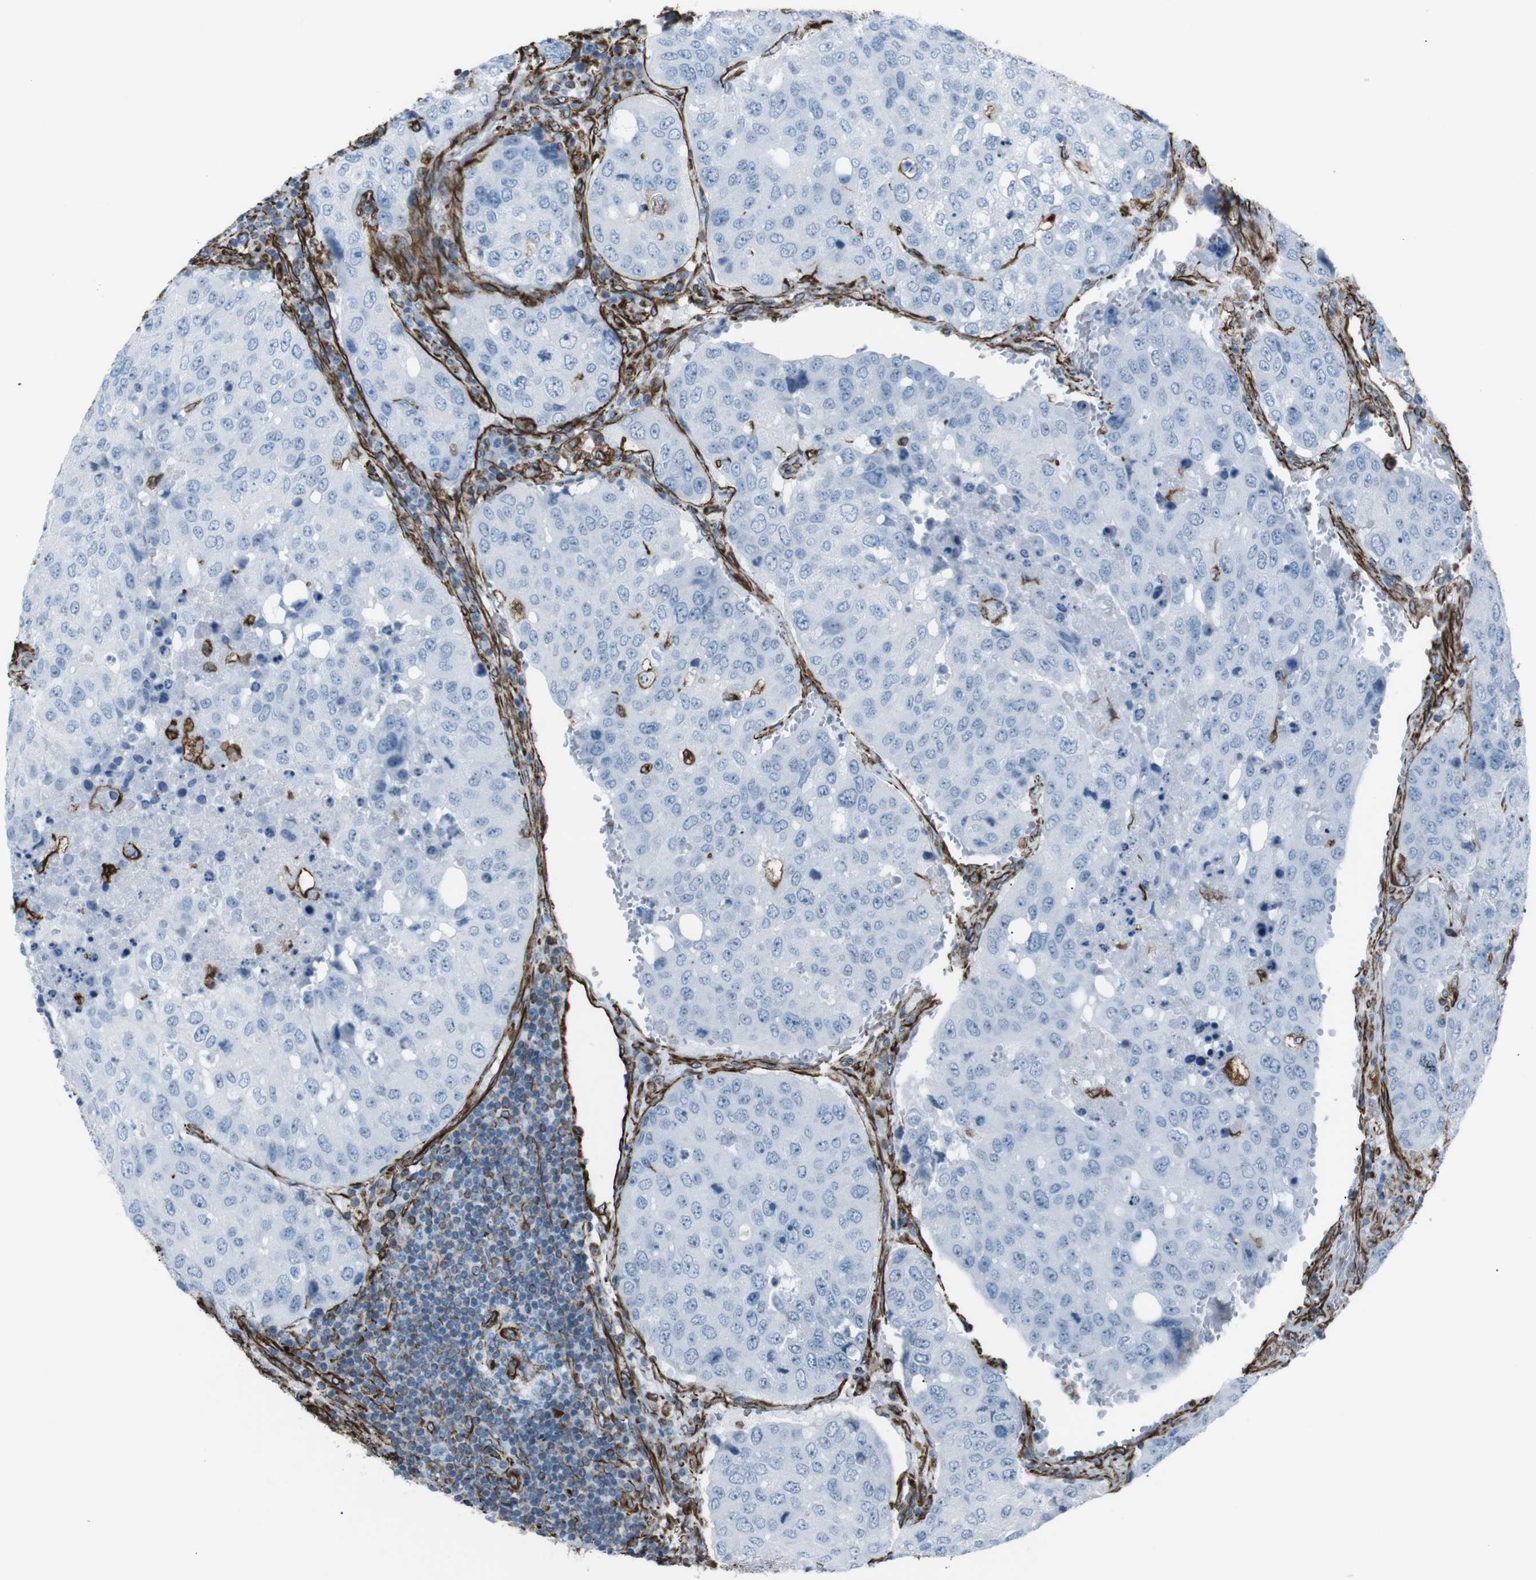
{"staining": {"intensity": "negative", "quantity": "none", "location": "none"}, "tissue": "urothelial cancer", "cell_type": "Tumor cells", "image_type": "cancer", "snomed": [{"axis": "morphology", "description": "Urothelial carcinoma, High grade"}, {"axis": "topography", "description": "Lymph node"}, {"axis": "topography", "description": "Urinary bladder"}], "caption": "IHC of high-grade urothelial carcinoma reveals no expression in tumor cells. (Brightfield microscopy of DAB (3,3'-diaminobenzidine) IHC at high magnification).", "gene": "ZDHHC6", "patient": {"sex": "male", "age": 51}}